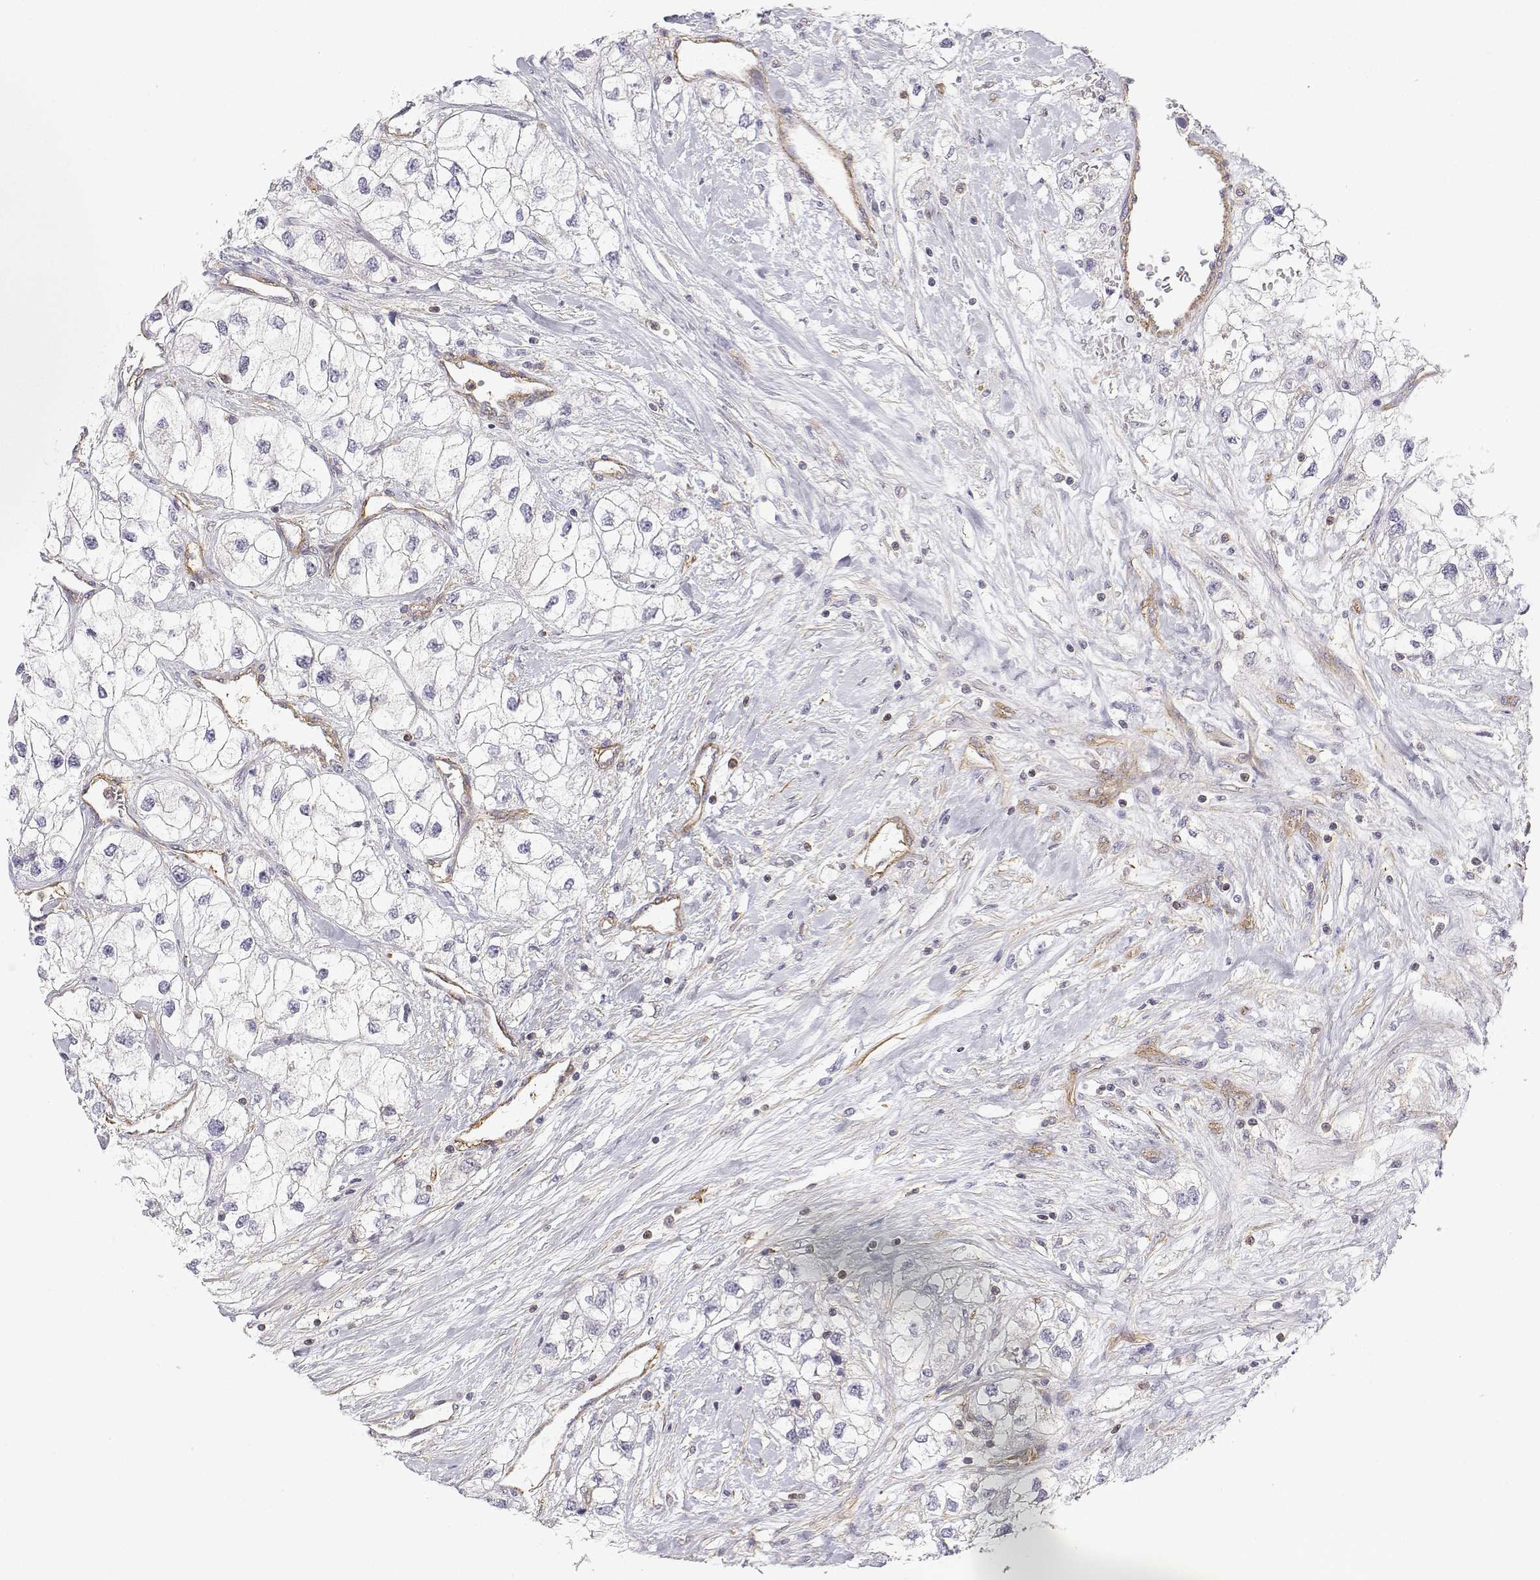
{"staining": {"intensity": "weak", "quantity": "<25%", "location": "cytoplasmic/membranous"}, "tissue": "renal cancer", "cell_type": "Tumor cells", "image_type": "cancer", "snomed": [{"axis": "morphology", "description": "Adenocarcinoma, NOS"}, {"axis": "topography", "description": "Kidney"}], "caption": "IHC image of neoplastic tissue: renal cancer (adenocarcinoma) stained with DAB (3,3'-diaminobenzidine) exhibits no significant protein staining in tumor cells. Brightfield microscopy of IHC stained with DAB (brown) and hematoxylin (blue), captured at high magnification.", "gene": "MYH9", "patient": {"sex": "male", "age": 59}}